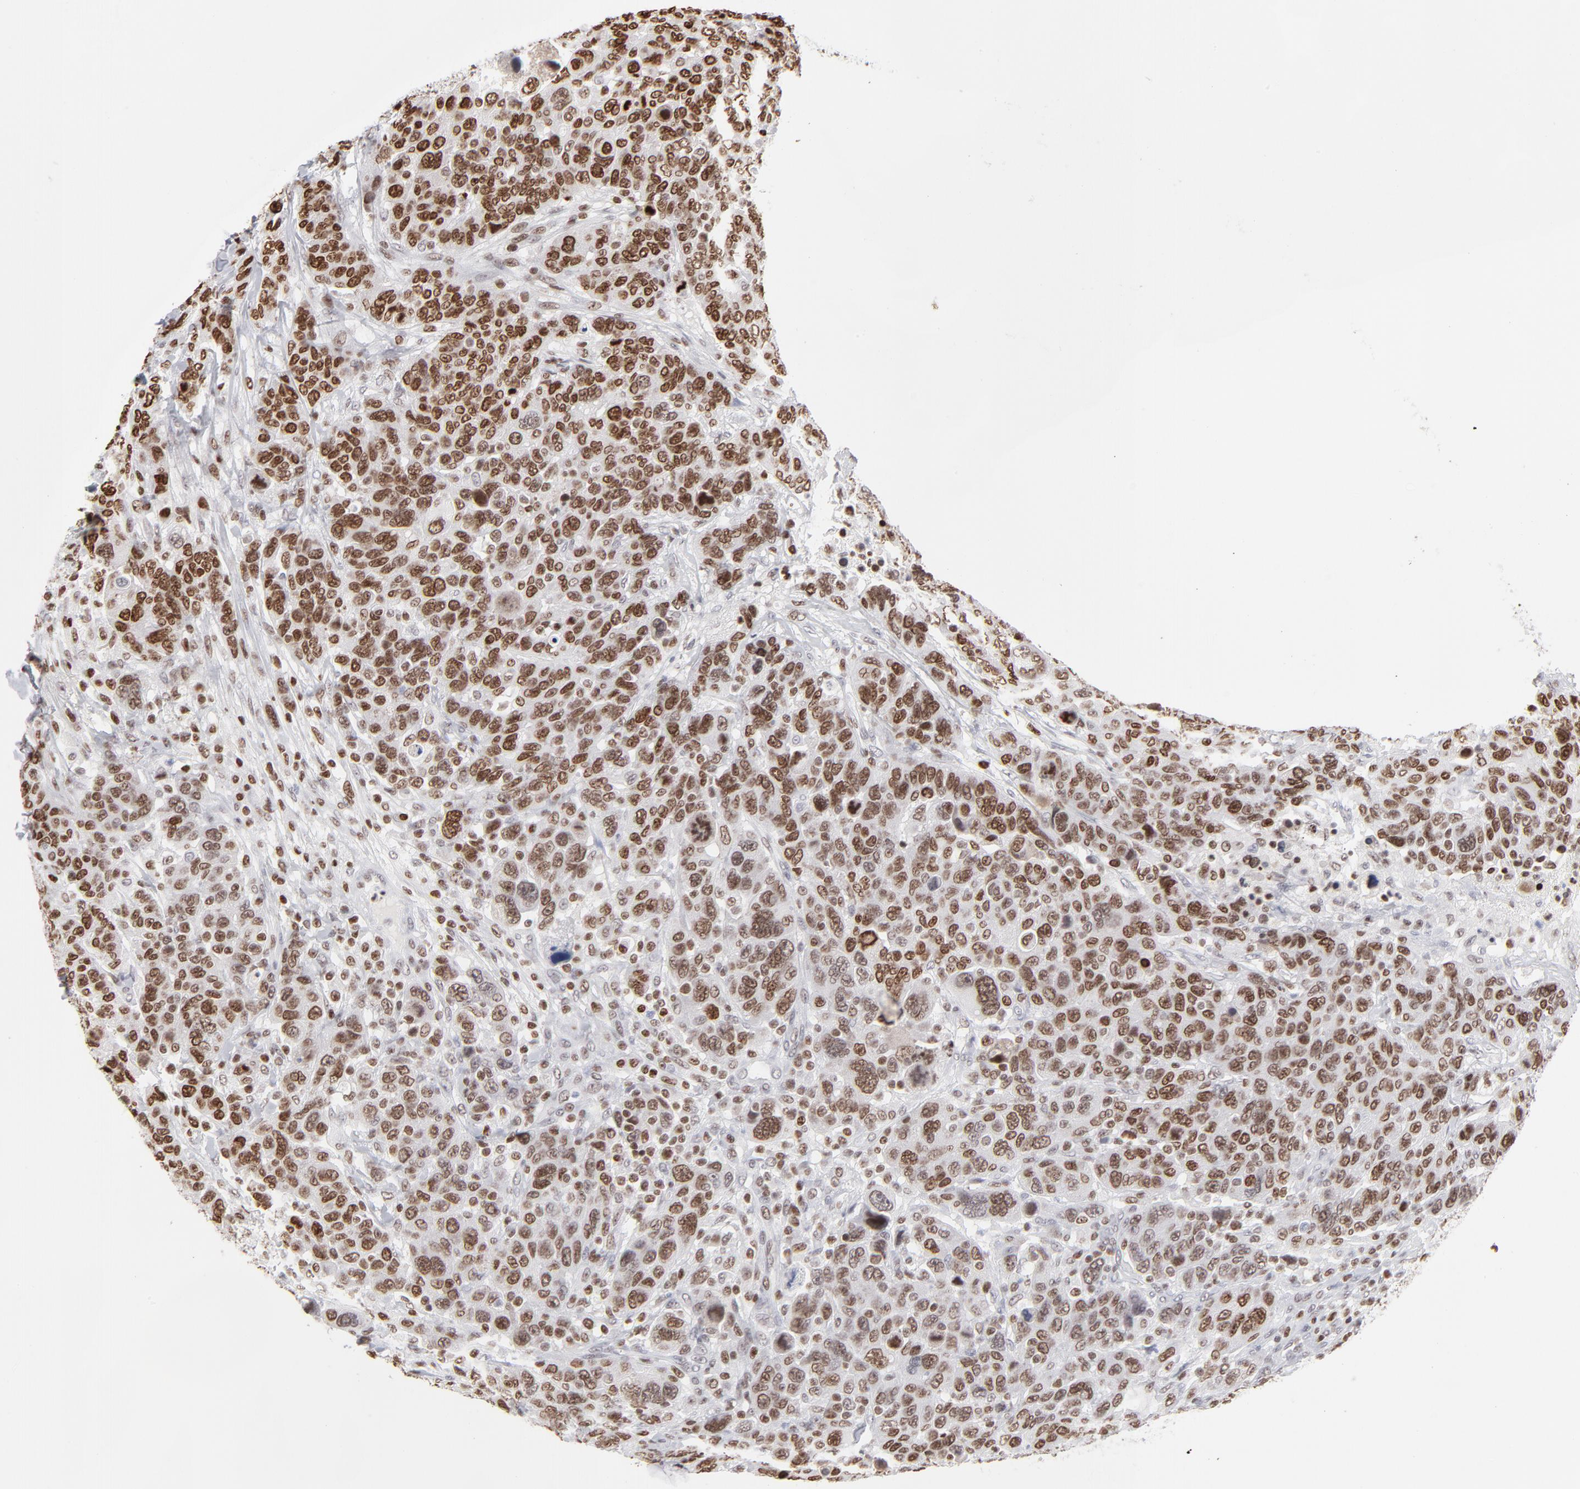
{"staining": {"intensity": "strong", "quantity": ">75%", "location": "nuclear"}, "tissue": "breast cancer", "cell_type": "Tumor cells", "image_type": "cancer", "snomed": [{"axis": "morphology", "description": "Duct carcinoma"}, {"axis": "topography", "description": "Breast"}], "caption": "Breast cancer tissue exhibits strong nuclear staining in approximately >75% of tumor cells The staining was performed using DAB to visualize the protein expression in brown, while the nuclei were stained in blue with hematoxylin (Magnification: 20x).", "gene": "PARP1", "patient": {"sex": "female", "age": 37}}